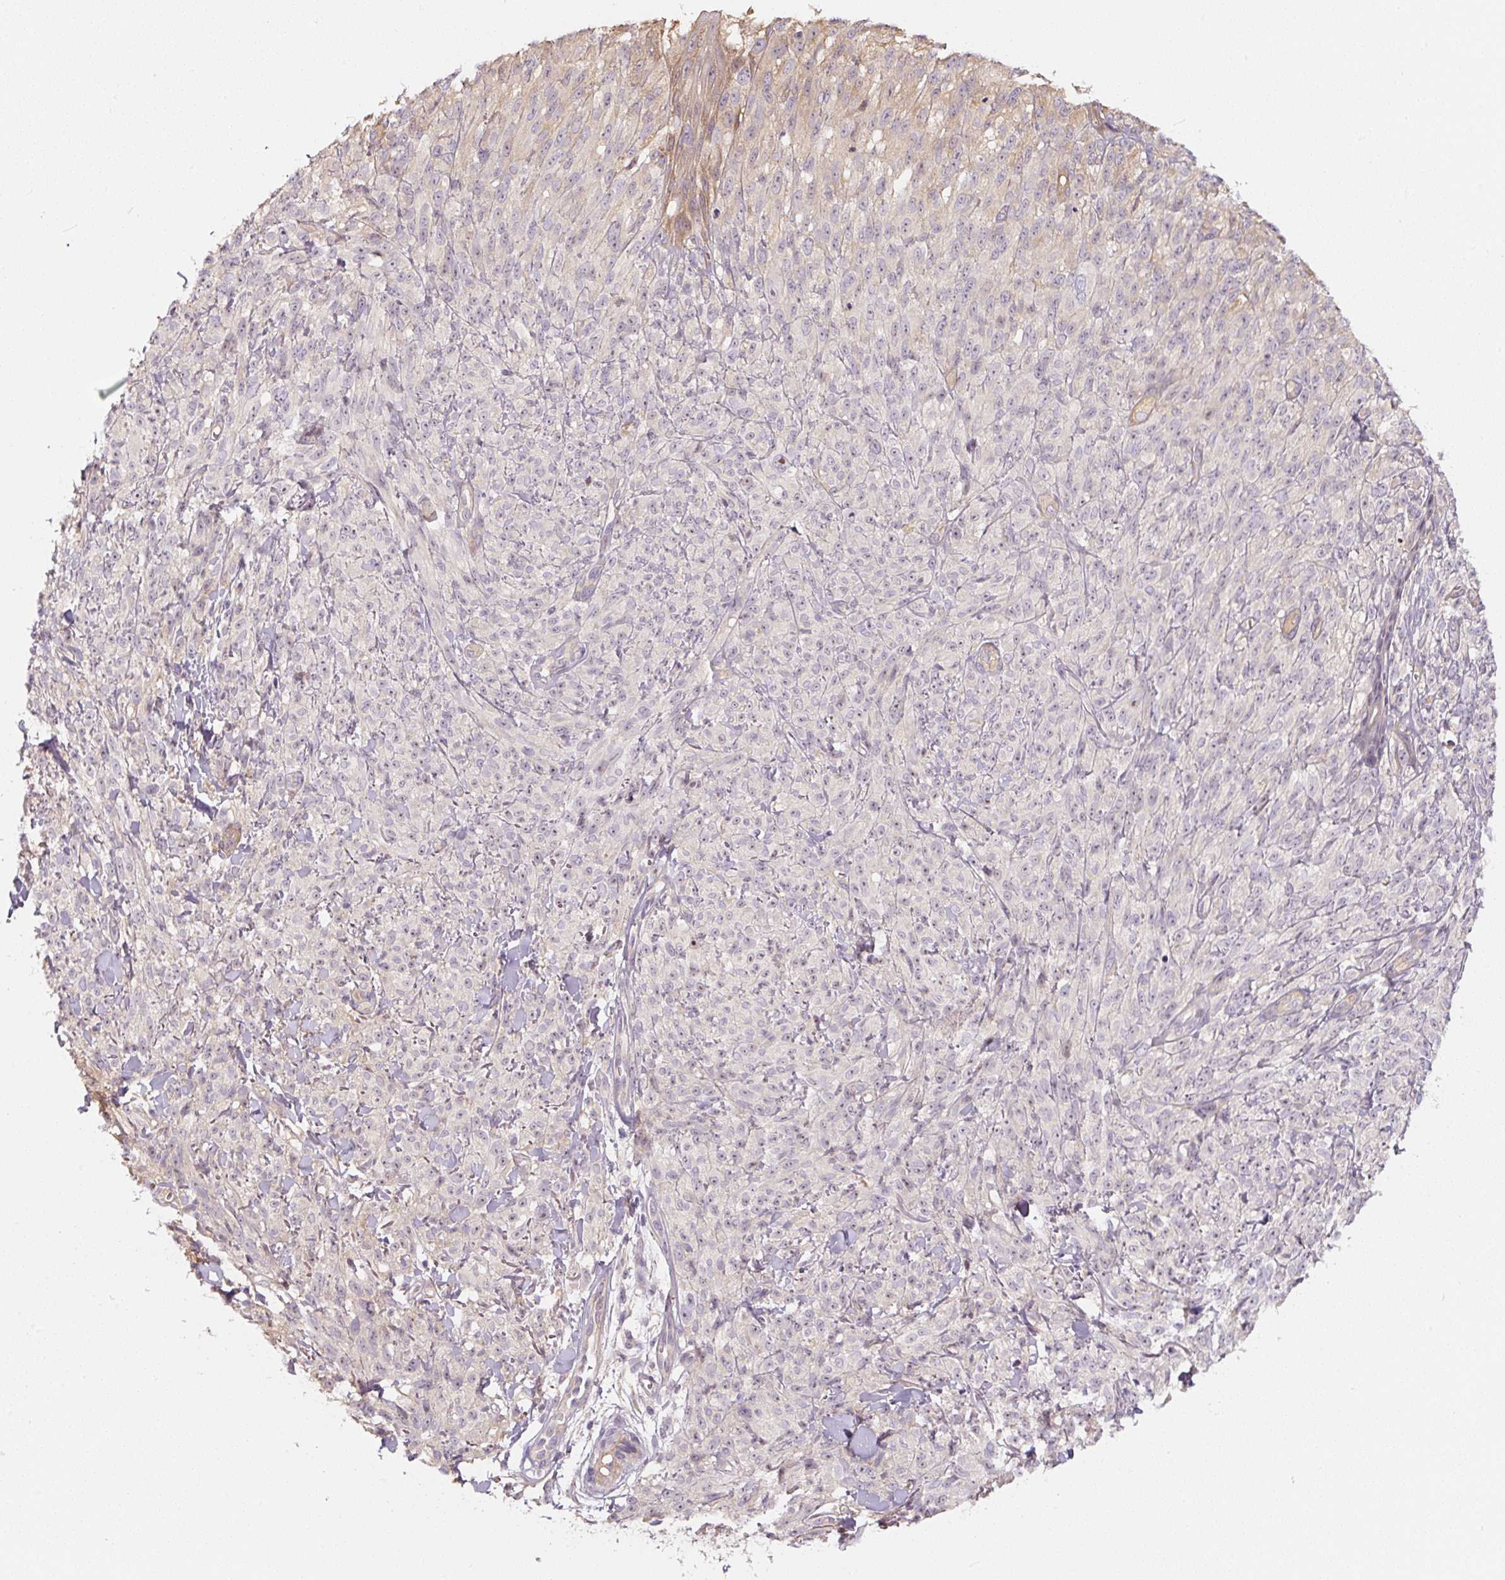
{"staining": {"intensity": "negative", "quantity": "none", "location": "none"}, "tissue": "melanoma", "cell_type": "Tumor cells", "image_type": "cancer", "snomed": [{"axis": "morphology", "description": "Malignant melanoma, NOS"}, {"axis": "topography", "description": "Skin of upper arm"}], "caption": "Immunohistochemistry (IHC) micrograph of neoplastic tissue: melanoma stained with DAB (3,3'-diaminobenzidine) displays no significant protein staining in tumor cells.", "gene": "PWWP3B", "patient": {"sex": "female", "age": 65}}